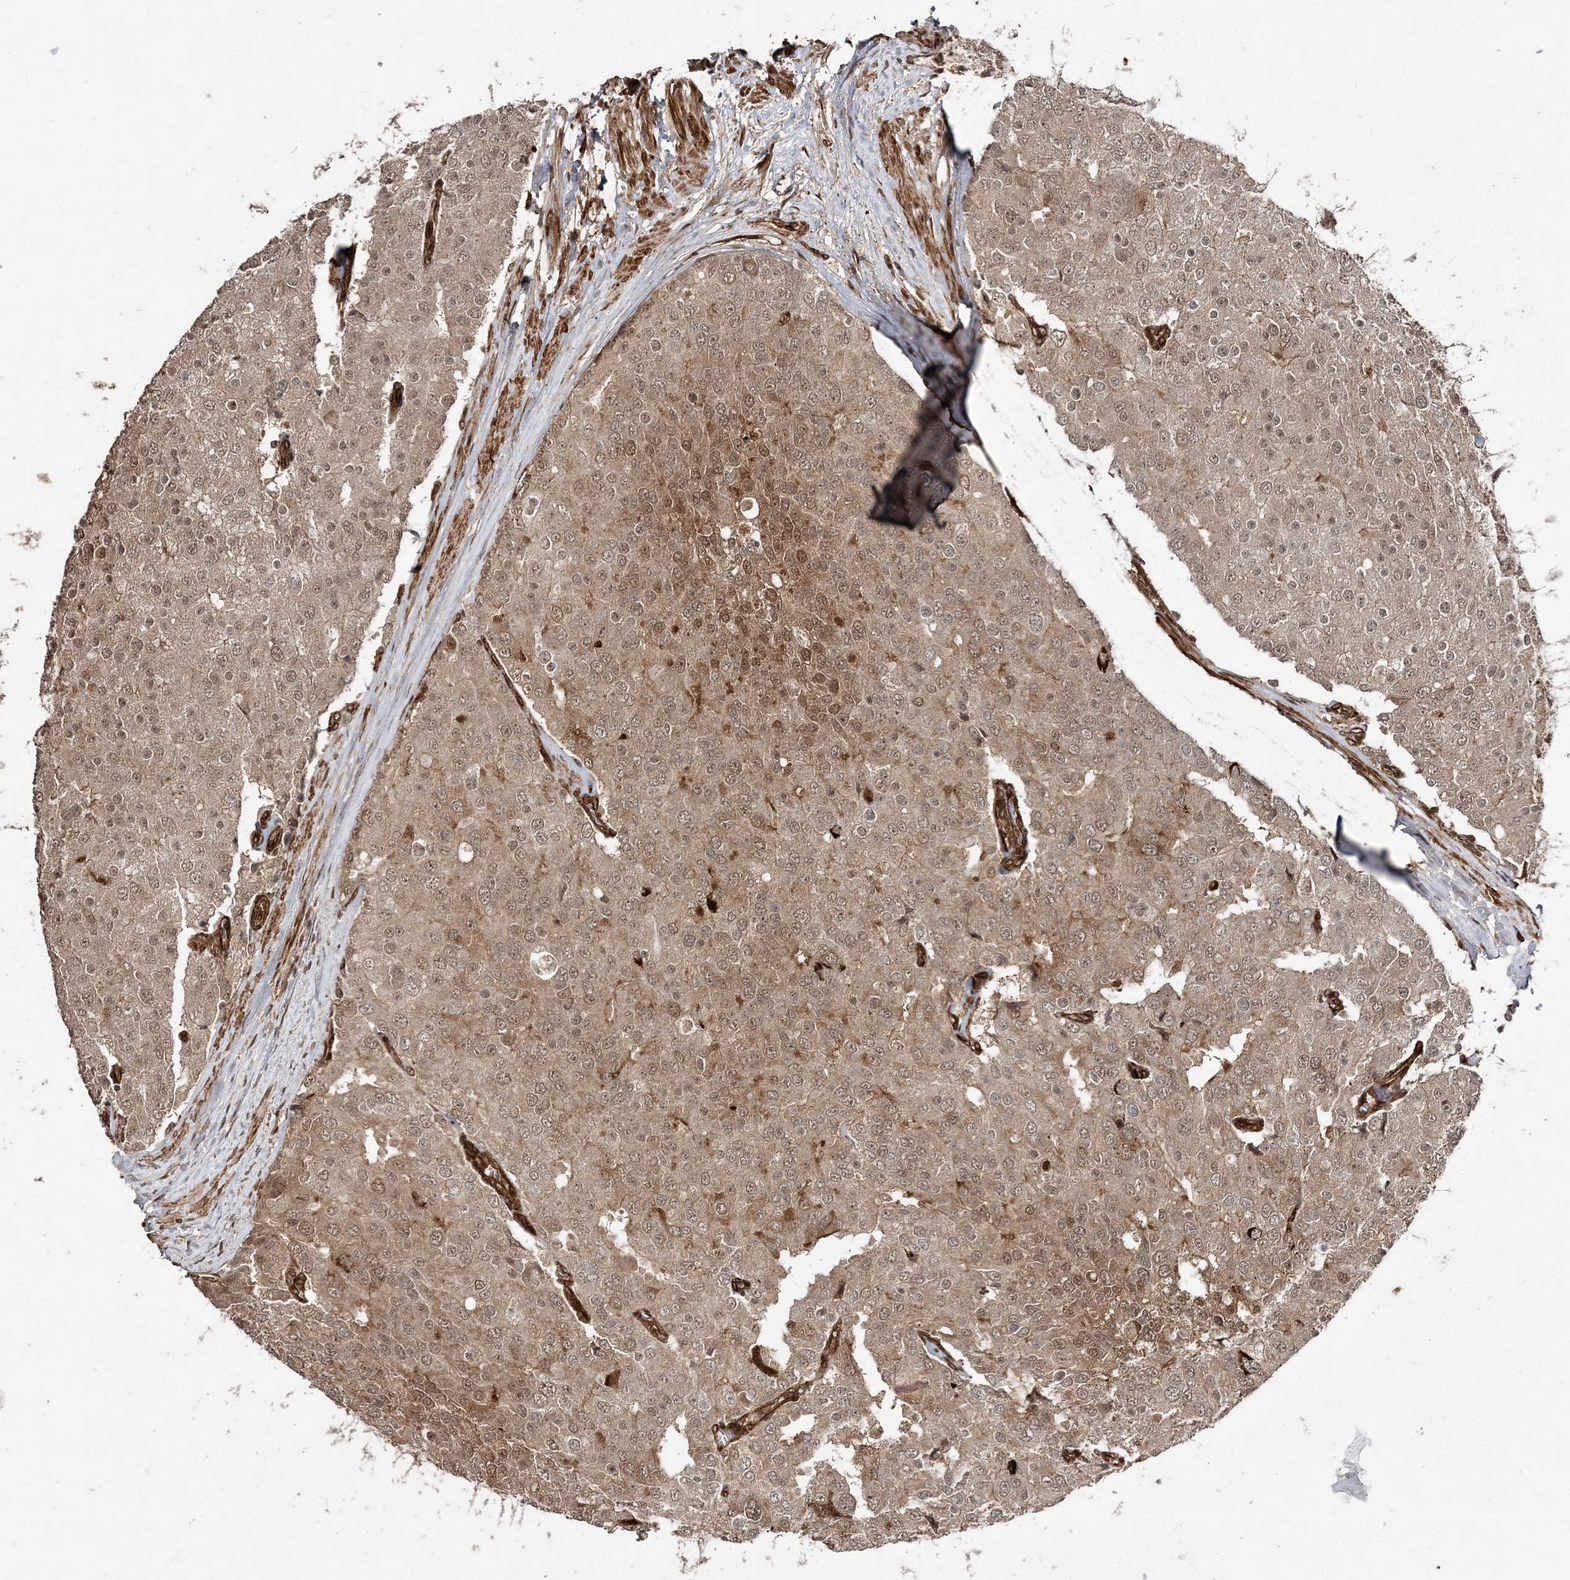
{"staining": {"intensity": "moderate", "quantity": ">75%", "location": "cytoplasmic/membranous,nuclear"}, "tissue": "prostate cancer", "cell_type": "Tumor cells", "image_type": "cancer", "snomed": [{"axis": "morphology", "description": "Adenocarcinoma, High grade"}, {"axis": "topography", "description": "Prostate"}], "caption": "A micrograph showing moderate cytoplasmic/membranous and nuclear positivity in about >75% of tumor cells in prostate cancer, as visualized by brown immunohistochemical staining.", "gene": "ETAA1", "patient": {"sex": "male", "age": 50}}